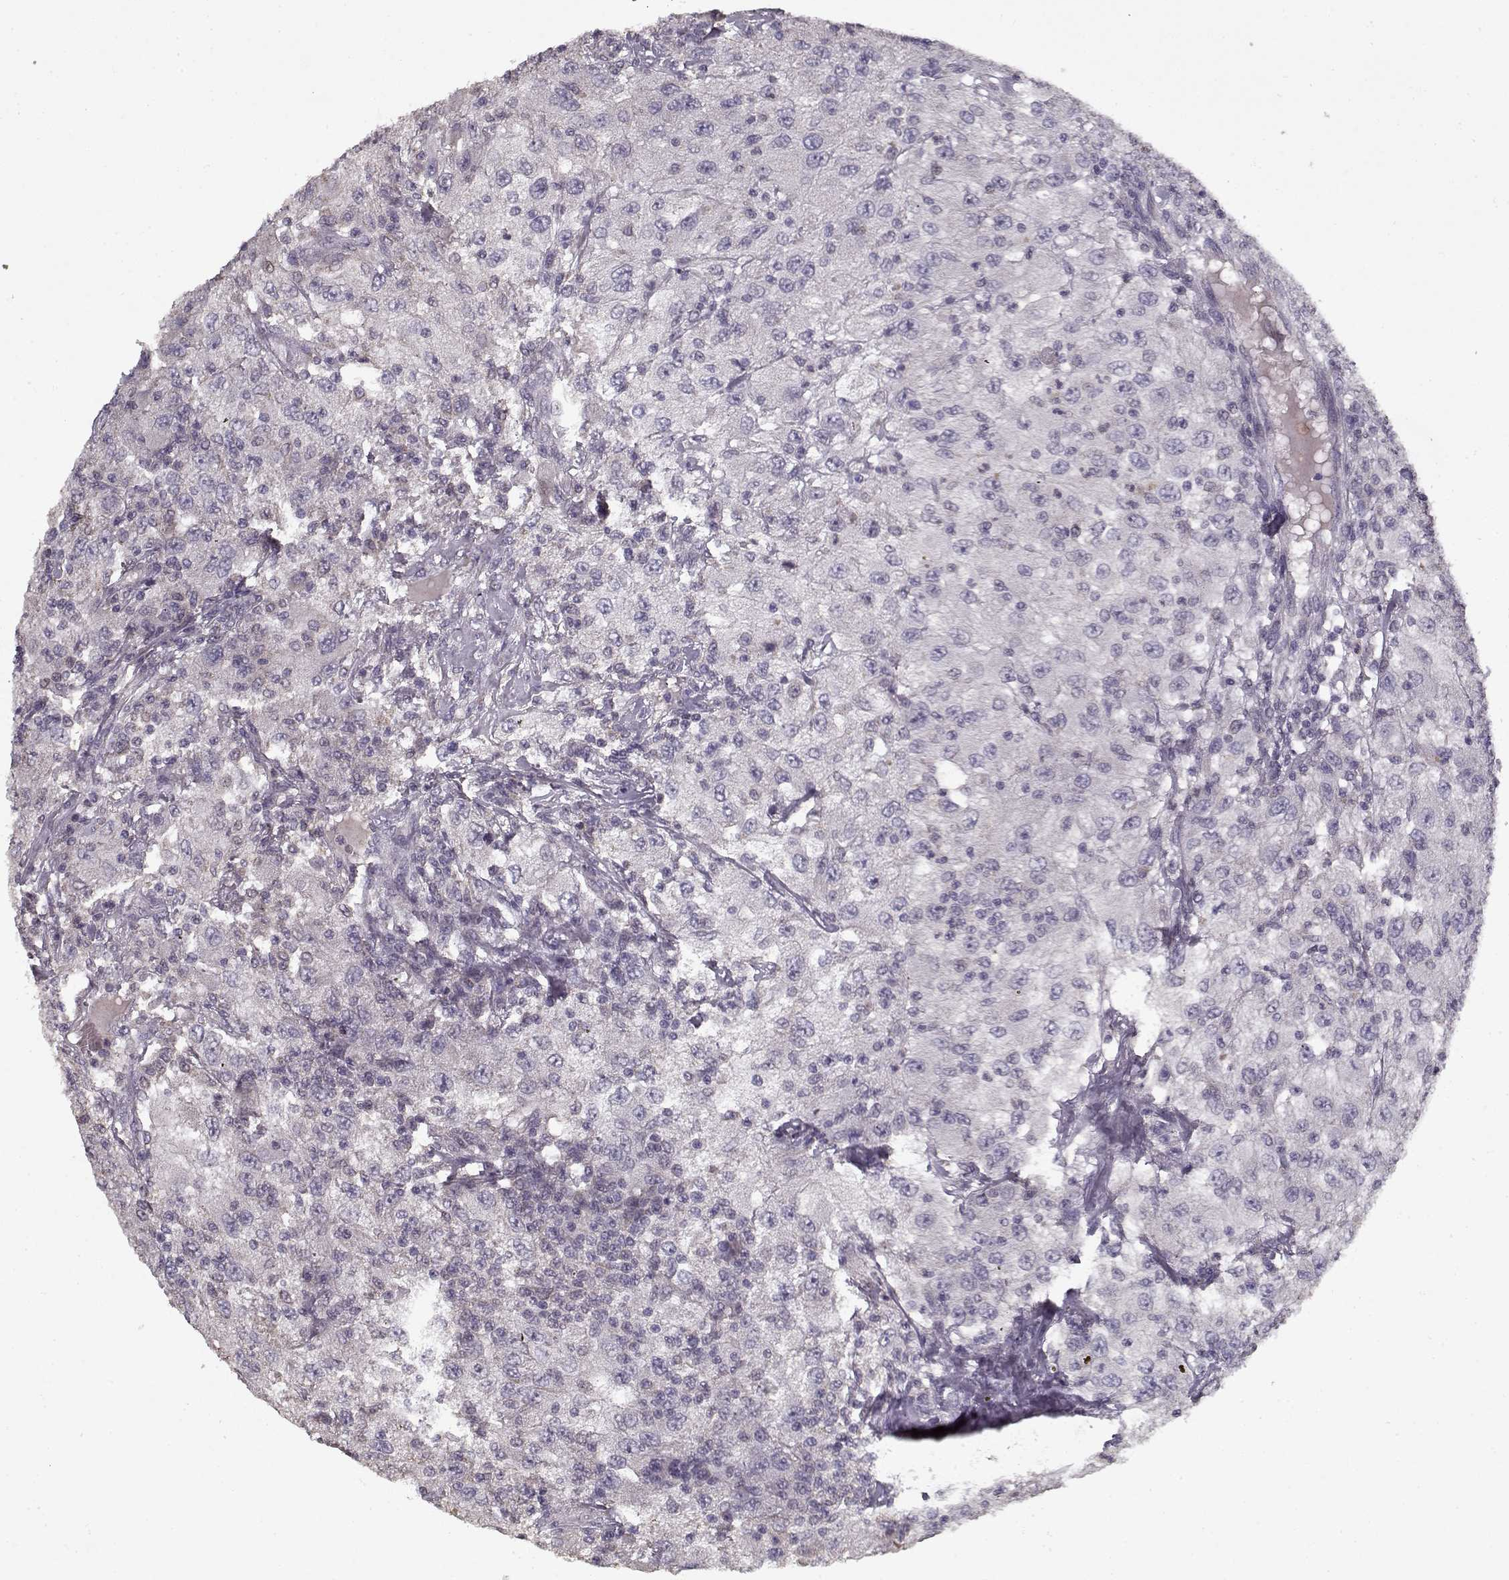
{"staining": {"intensity": "negative", "quantity": "none", "location": "none"}, "tissue": "renal cancer", "cell_type": "Tumor cells", "image_type": "cancer", "snomed": [{"axis": "morphology", "description": "Adenocarcinoma, NOS"}, {"axis": "topography", "description": "Kidney"}], "caption": "A high-resolution photomicrograph shows immunohistochemistry (IHC) staining of renal adenocarcinoma, which shows no significant expression in tumor cells.", "gene": "LAMA2", "patient": {"sex": "female", "age": 67}}